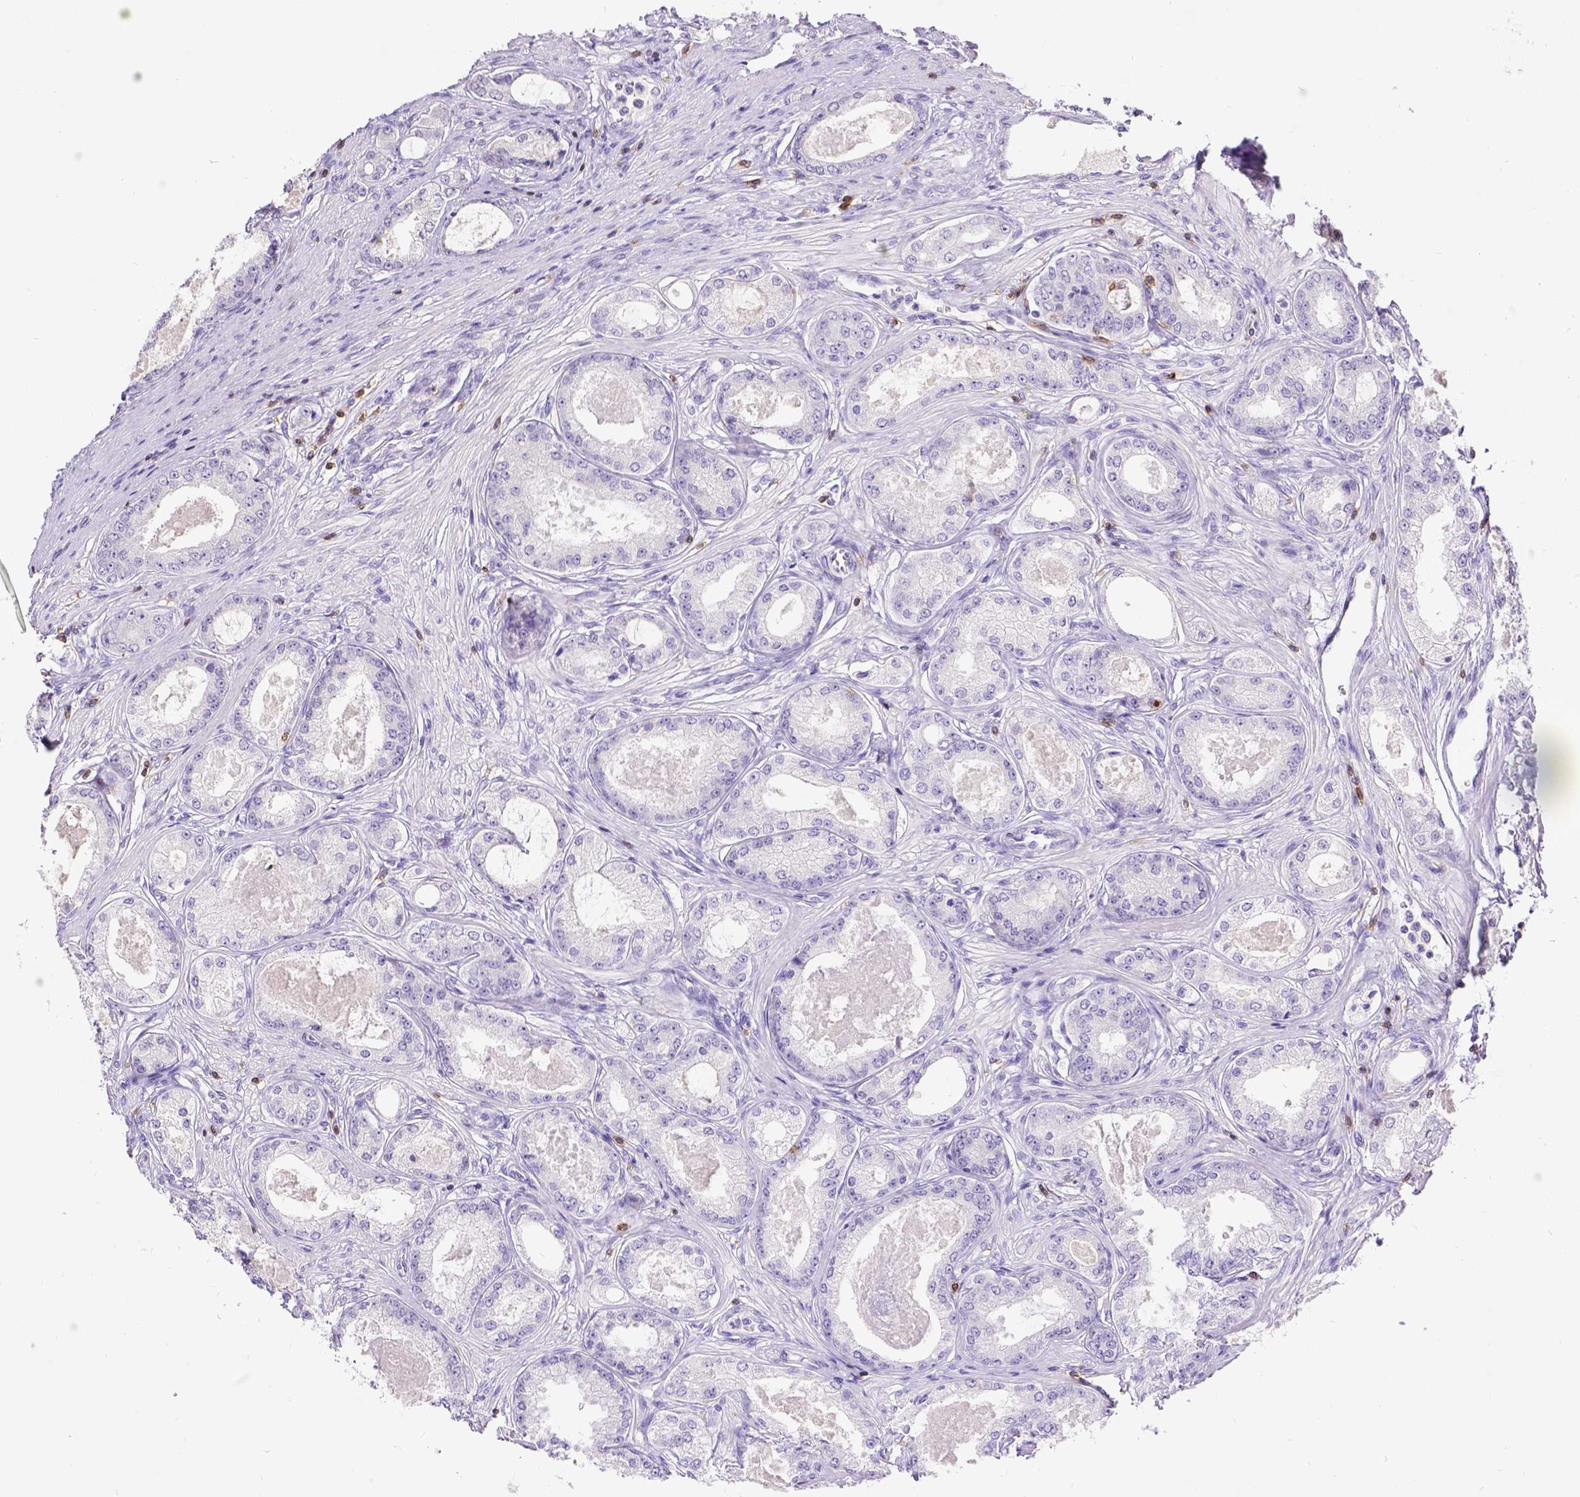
{"staining": {"intensity": "negative", "quantity": "none", "location": "none"}, "tissue": "prostate cancer", "cell_type": "Tumor cells", "image_type": "cancer", "snomed": [{"axis": "morphology", "description": "Adenocarcinoma, Low grade"}, {"axis": "topography", "description": "Prostate"}], "caption": "The immunohistochemistry histopathology image has no significant expression in tumor cells of prostate cancer (low-grade adenocarcinoma) tissue. (IHC, brightfield microscopy, high magnification).", "gene": "CD3E", "patient": {"sex": "male", "age": 68}}